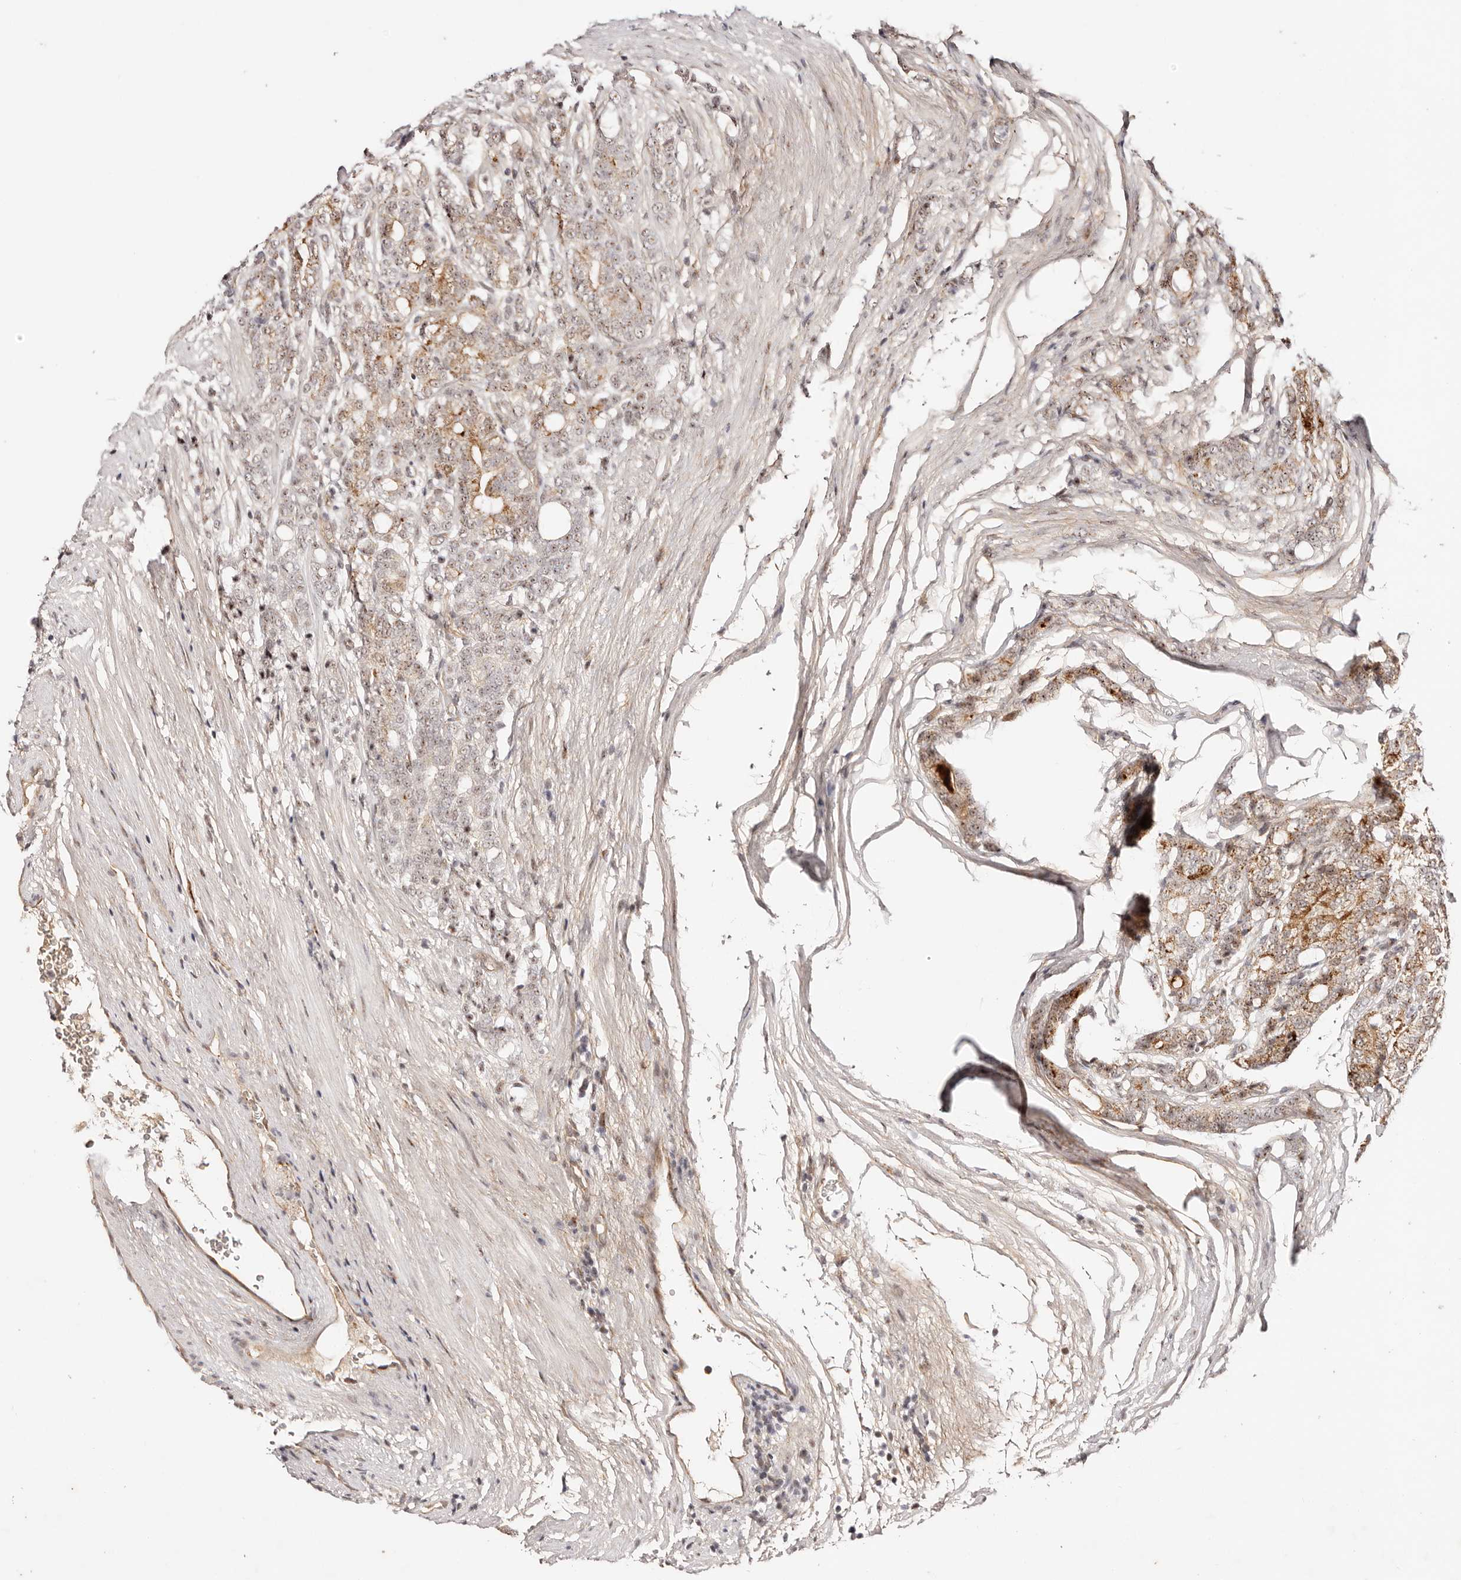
{"staining": {"intensity": "moderate", "quantity": ">75%", "location": "cytoplasmic/membranous"}, "tissue": "prostate cancer", "cell_type": "Tumor cells", "image_type": "cancer", "snomed": [{"axis": "morphology", "description": "Adenocarcinoma, High grade"}, {"axis": "topography", "description": "Prostate"}], "caption": "An IHC histopathology image of tumor tissue is shown. Protein staining in brown shows moderate cytoplasmic/membranous positivity in prostate cancer (high-grade adenocarcinoma) within tumor cells.", "gene": "WRN", "patient": {"sex": "male", "age": 57}}